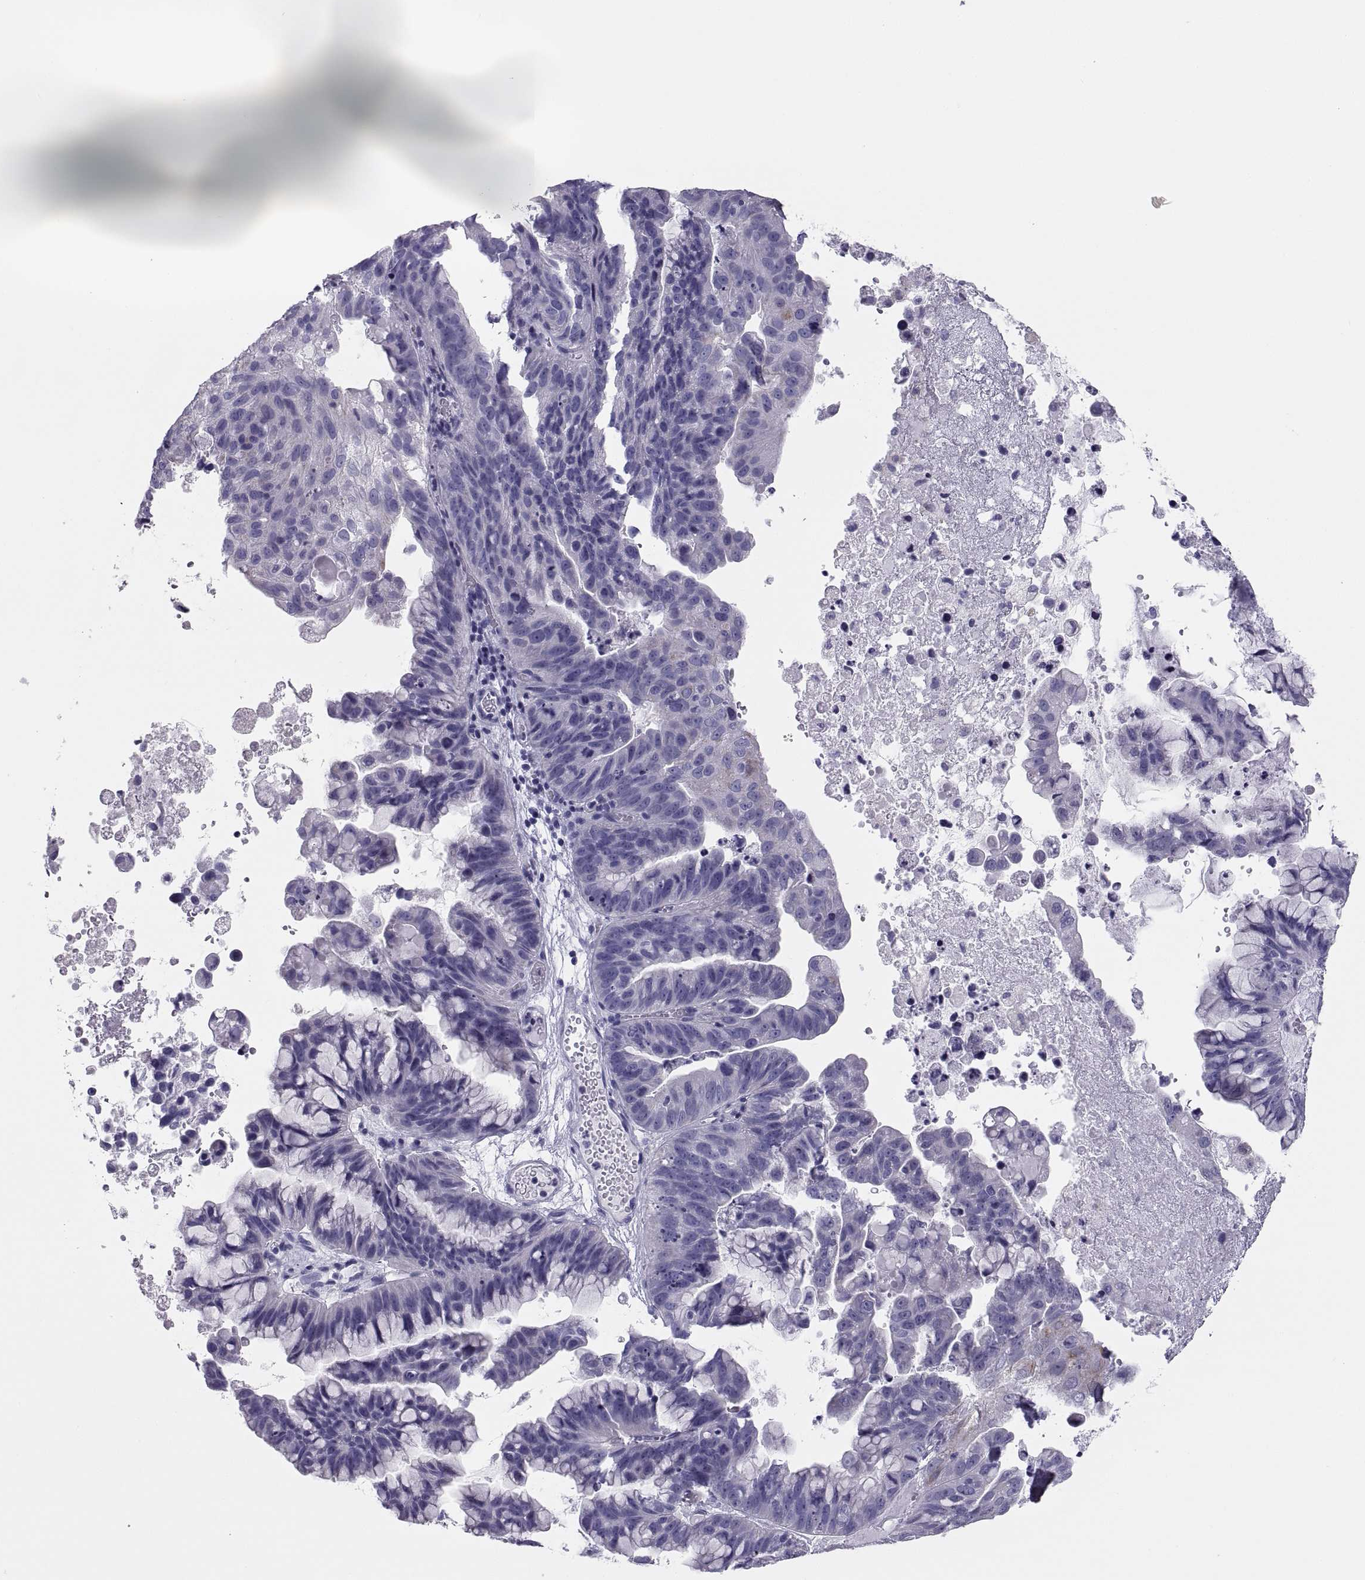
{"staining": {"intensity": "negative", "quantity": "none", "location": "none"}, "tissue": "ovarian cancer", "cell_type": "Tumor cells", "image_type": "cancer", "snomed": [{"axis": "morphology", "description": "Cystadenocarcinoma, mucinous, NOS"}, {"axis": "topography", "description": "Ovary"}], "caption": "Immunohistochemistry (IHC) image of neoplastic tissue: mucinous cystadenocarcinoma (ovarian) stained with DAB (3,3'-diaminobenzidine) reveals no significant protein expression in tumor cells.", "gene": "PAX2", "patient": {"sex": "female", "age": 76}}